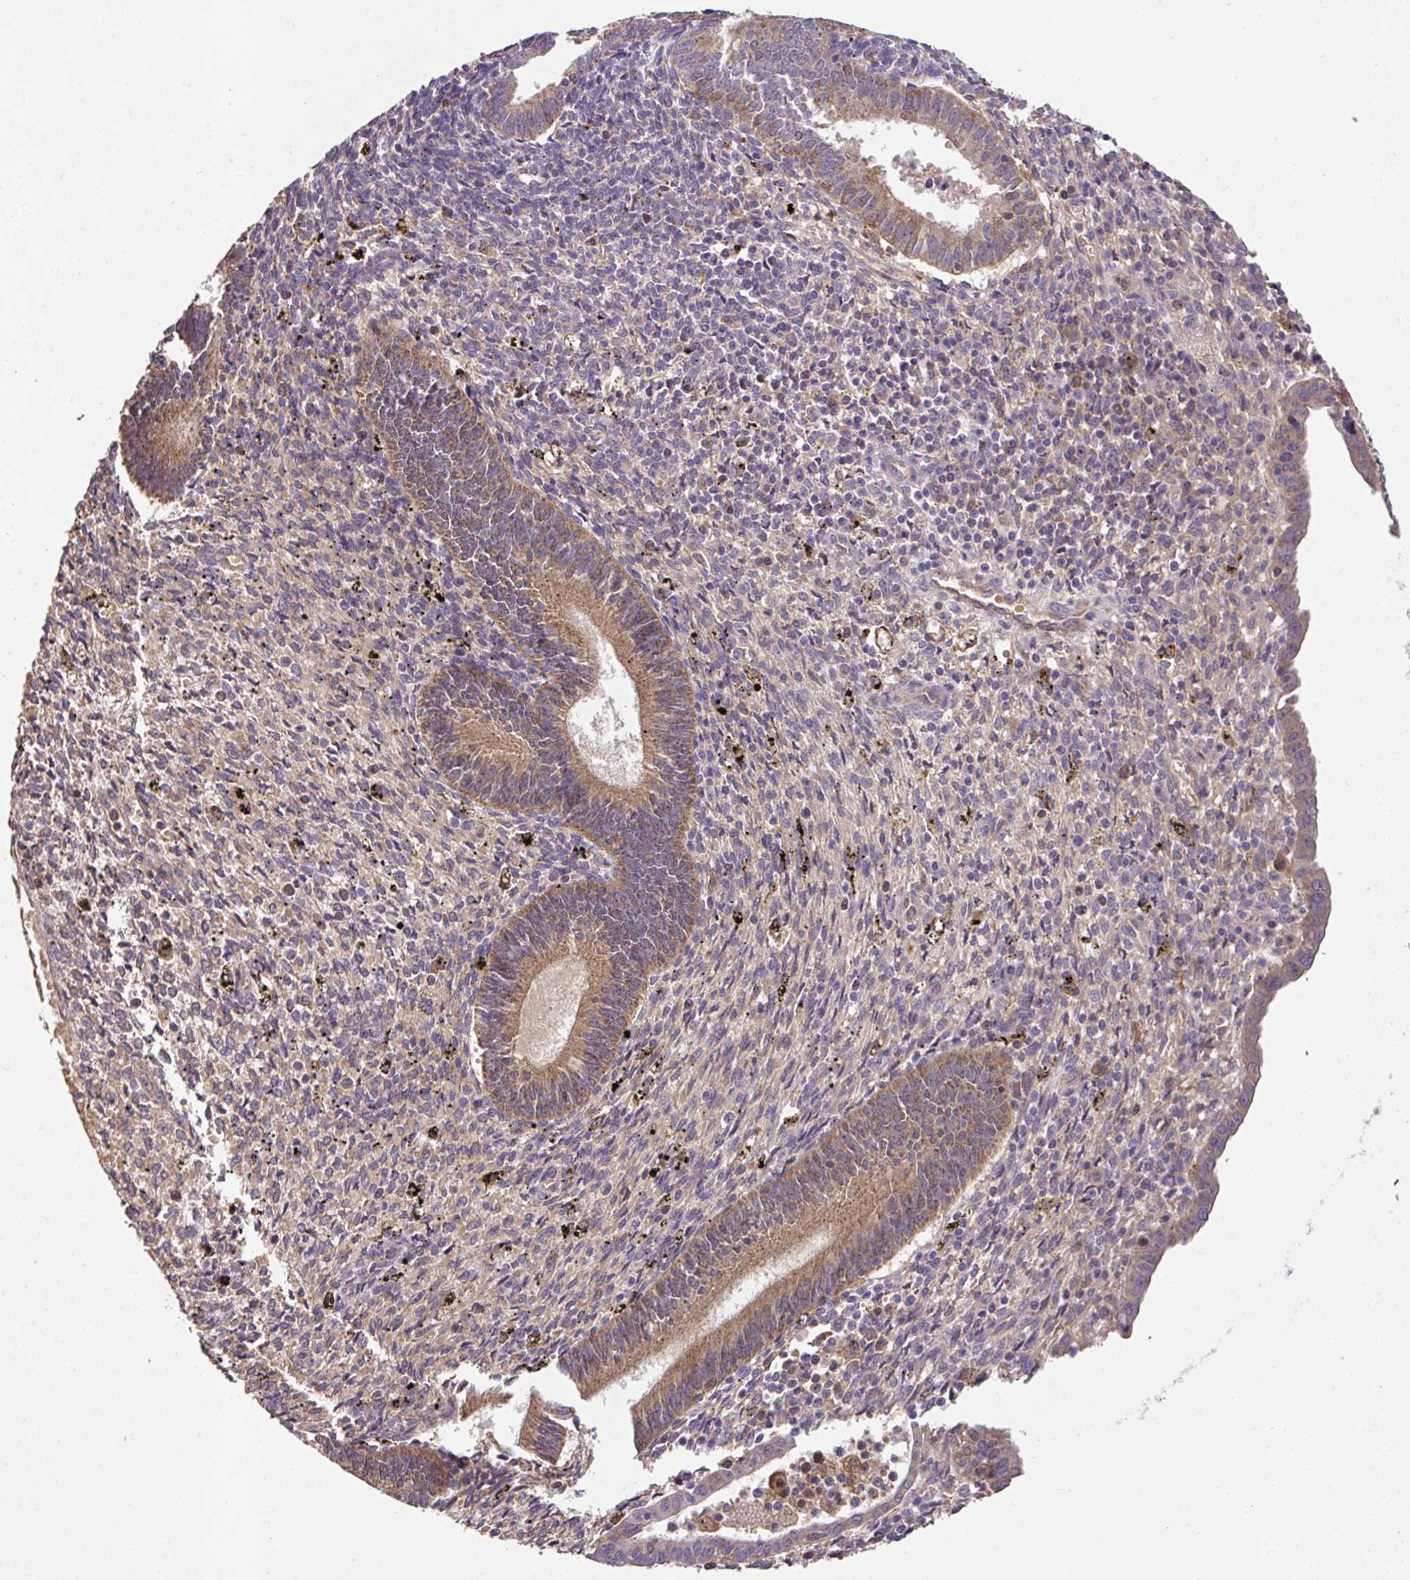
{"staining": {"intensity": "moderate", "quantity": "25%-75%", "location": "cytoplasmic/membranous"}, "tissue": "endometrium", "cell_type": "Cells in endometrial stroma", "image_type": "normal", "snomed": [{"axis": "morphology", "description": "Normal tissue, NOS"}, {"axis": "topography", "description": "Endometrium"}], "caption": "Immunohistochemical staining of benign human endometrium reveals medium levels of moderate cytoplasmic/membranous positivity in about 25%-75% of cells in endometrial stroma.", "gene": "ZNF513", "patient": {"sex": "female", "age": 41}}